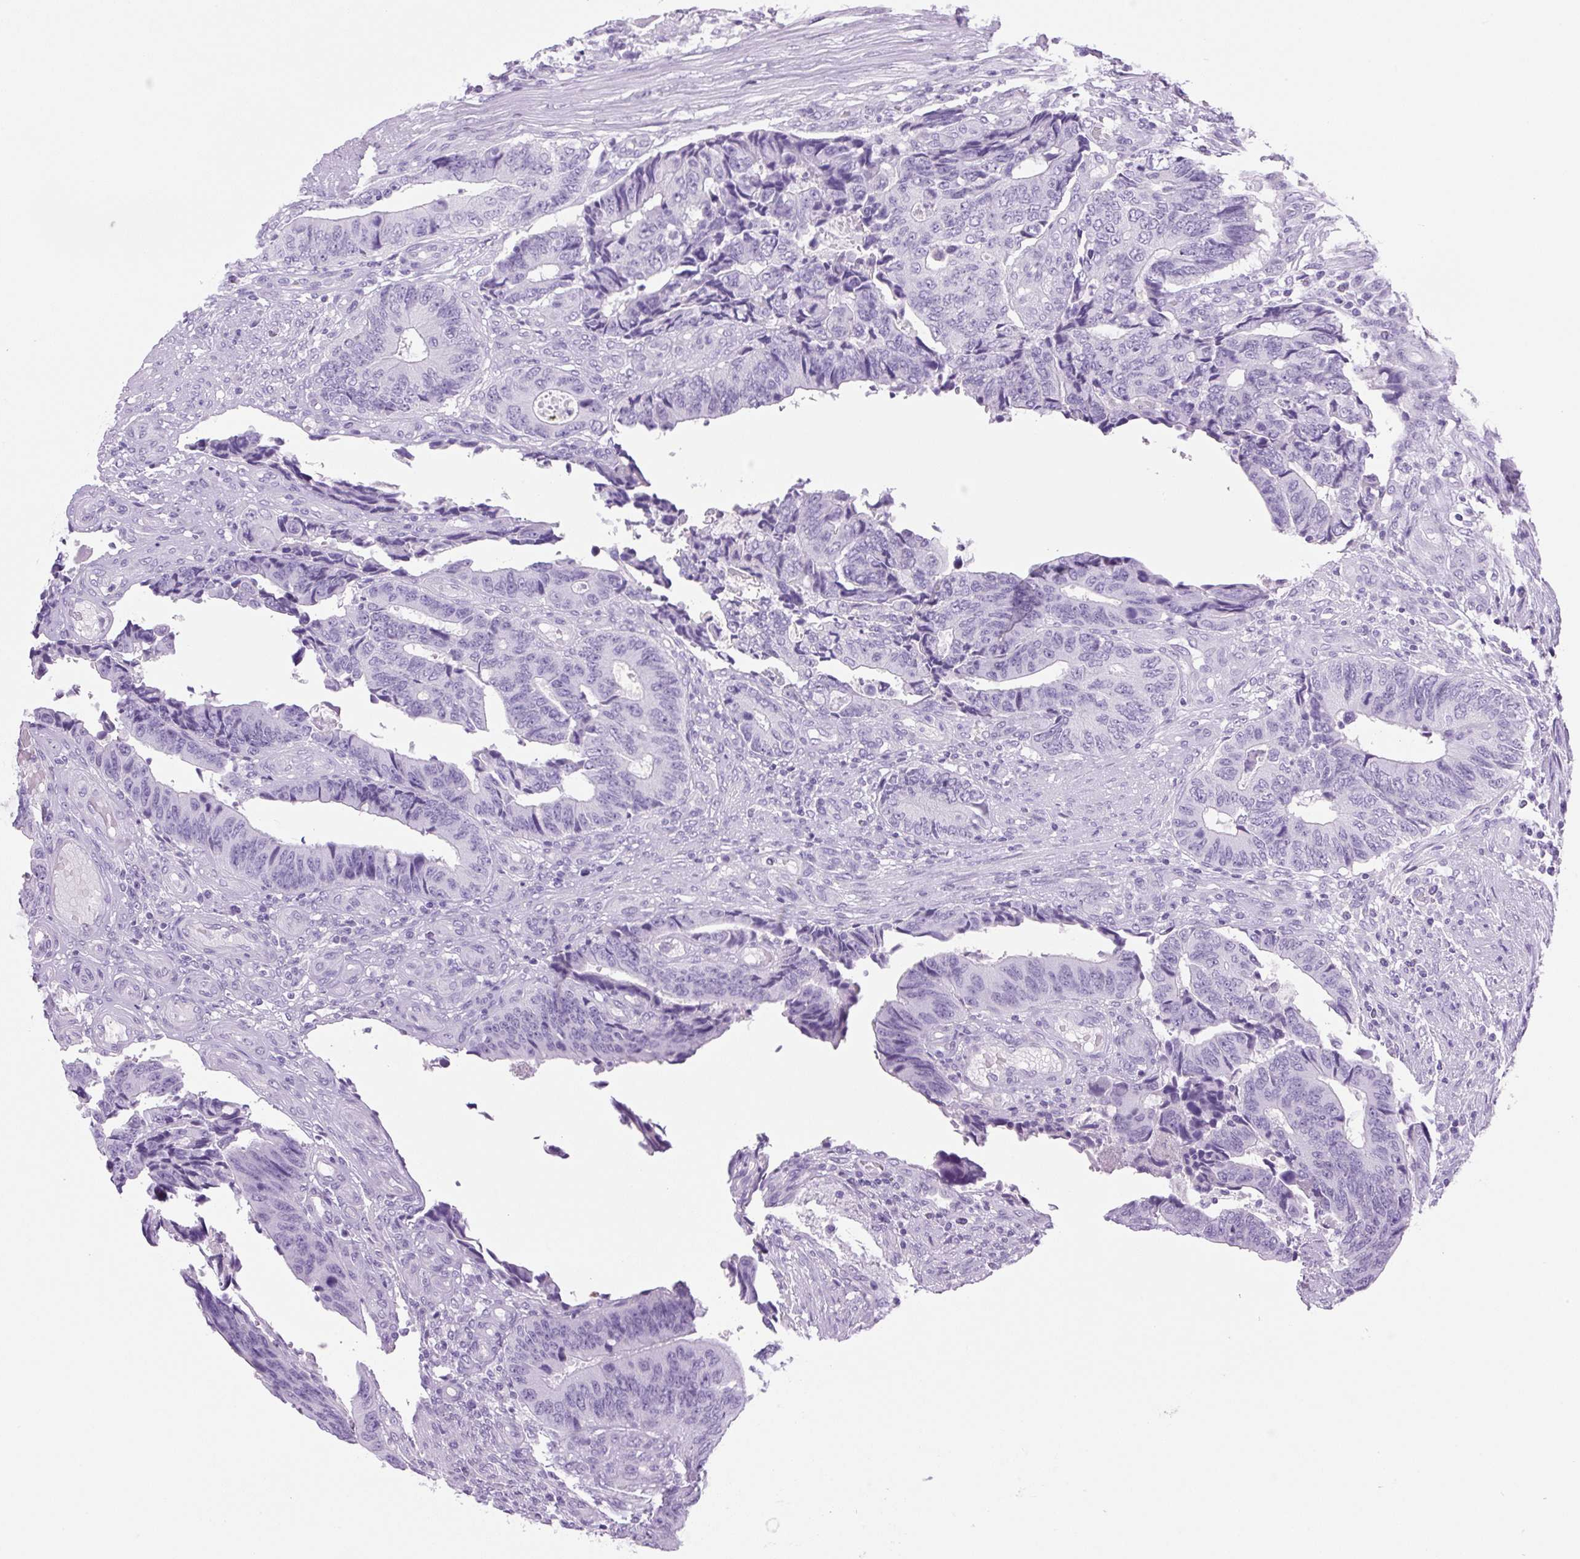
{"staining": {"intensity": "negative", "quantity": "none", "location": "none"}, "tissue": "colorectal cancer", "cell_type": "Tumor cells", "image_type": "cancer", "snomed": [{"axis": "morphology", "description": "Adenocarcinoma, NOS"}, {"axis": "topography", "description": "Colon"}], "caption": "Tumor cells are negative for brown protein staining in colorectal cancer (adenocarcinoma).", "gene": "PRRT1", "patient": {"sex": "male", "age": 87}}